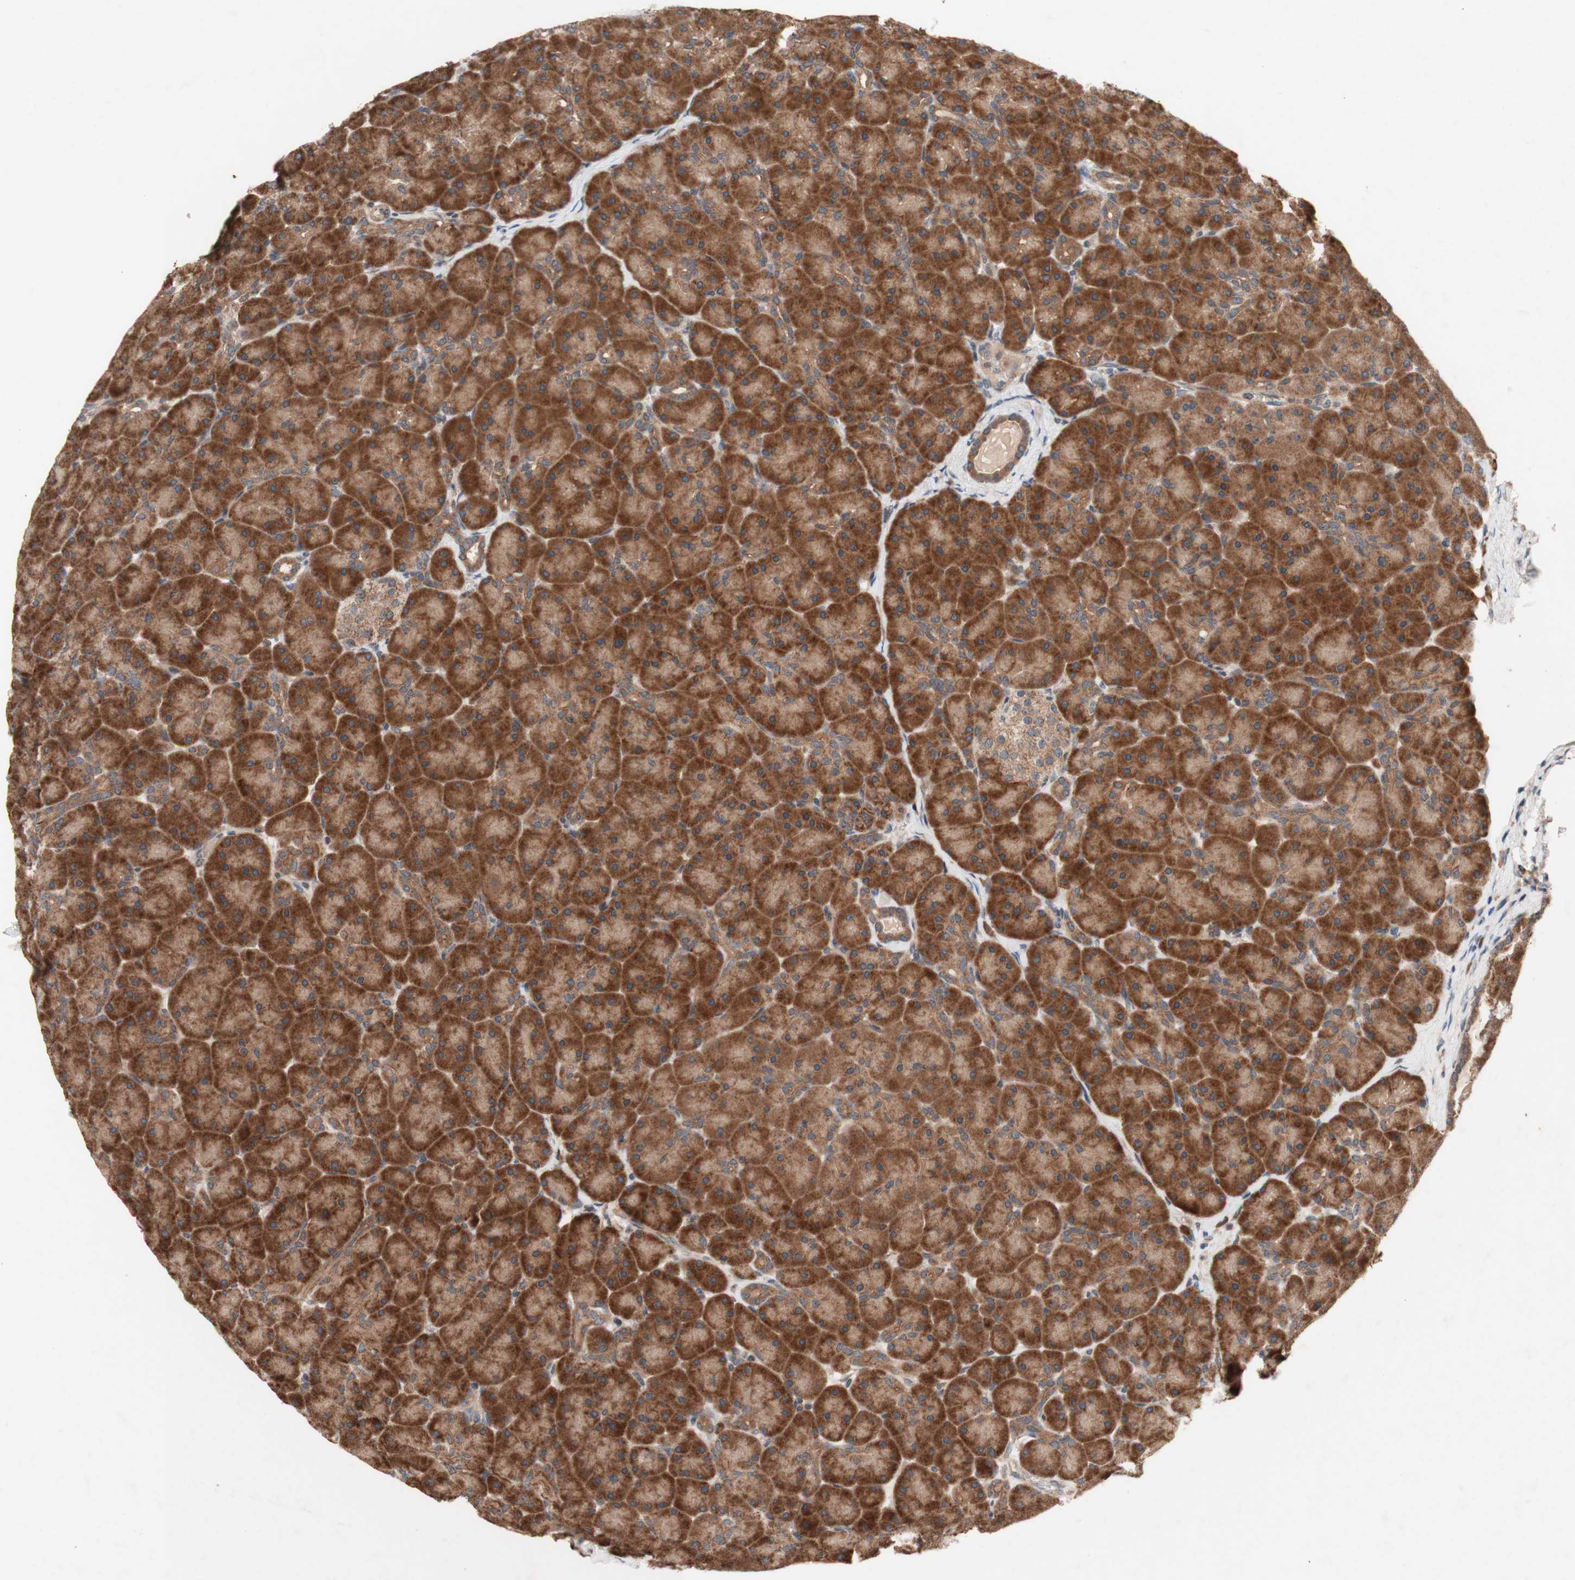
{"staining": {"intensity": "strong", "quantity": ">75%", "location": "cytoplasmic/membranous"}, "tissue": "pancreas", "cell_type": "Exocrine glandular cells", "image_type": "normal", "snomed": [{"axis": "morphology", "description": "Normal tissue, NOS"}, {"axis": "topography", "description": "Pancreas"}], "caption": "This histopathology image displays benign pancreas stained with immunohistochemistry to label a protein in brown. The cytoplasmic/membranous of exocrine glandular cells show strong positivity for the protein. Nuclei are counter-stained blue.", "gene": "DDOST", "patient": {"sex": "male", "age": 66}}